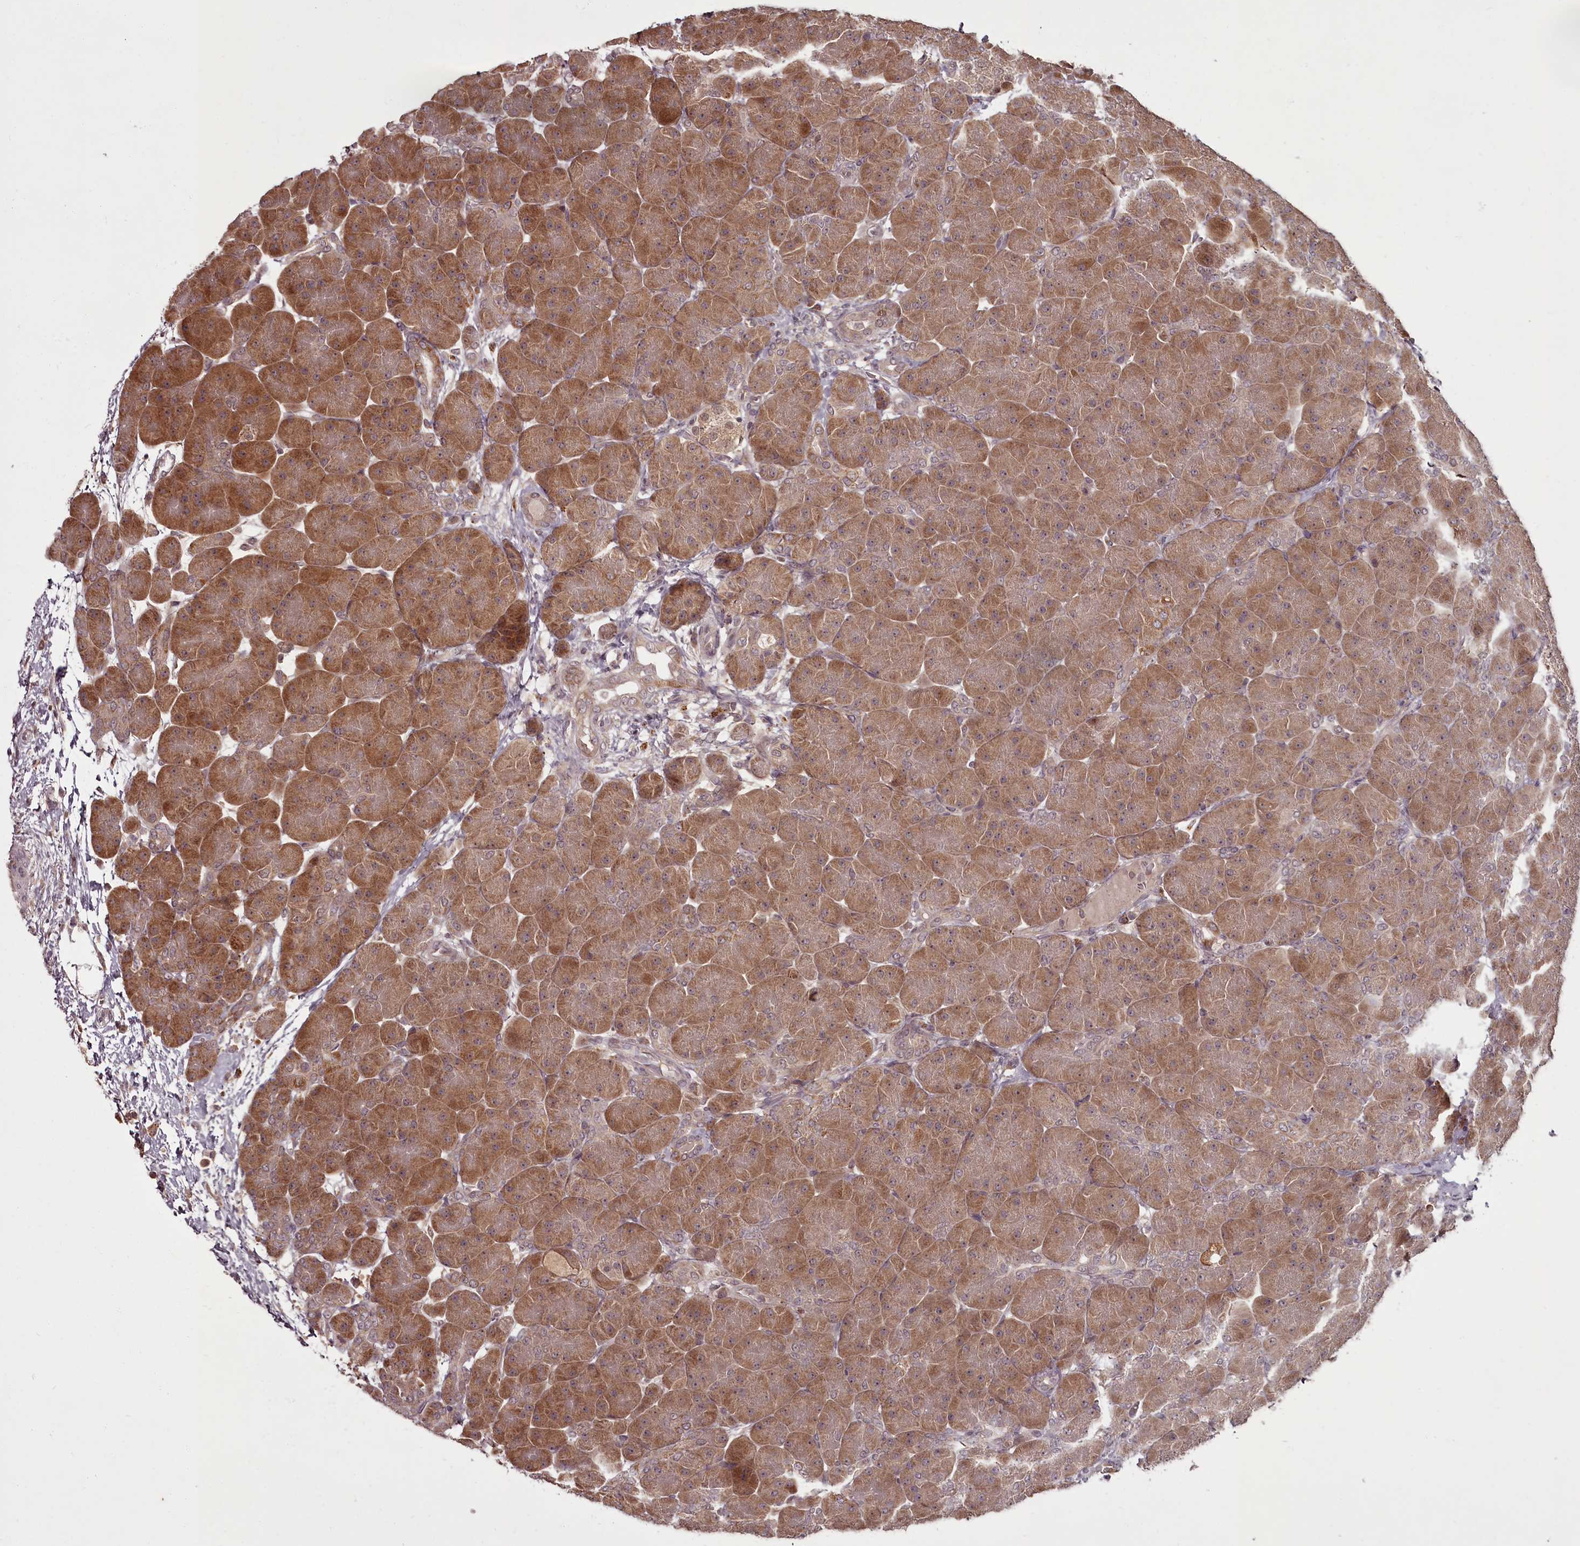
{"staining": {"intensity": "moderate", "quantity": ">75%", "location": "cytoplasmic/membranous"}, "tissue": "pancreas", "cell_type": "Exocrine glandular cells", "image_type": "normal", "snomed": [{"axis": "morphology", "description": "Normal tissue, NOS"}, {"axis": "topography", "description": "Pancreas"}], "caption": "Immunohistochemistry of unremarkable pancreas demonstrates medium levels of moderate cytoplasmic/membranous staining in approximately >75% of exocrine glandular cells.", "gene": "PCBP2", "patient": {"sex": "male", "age": 66}}